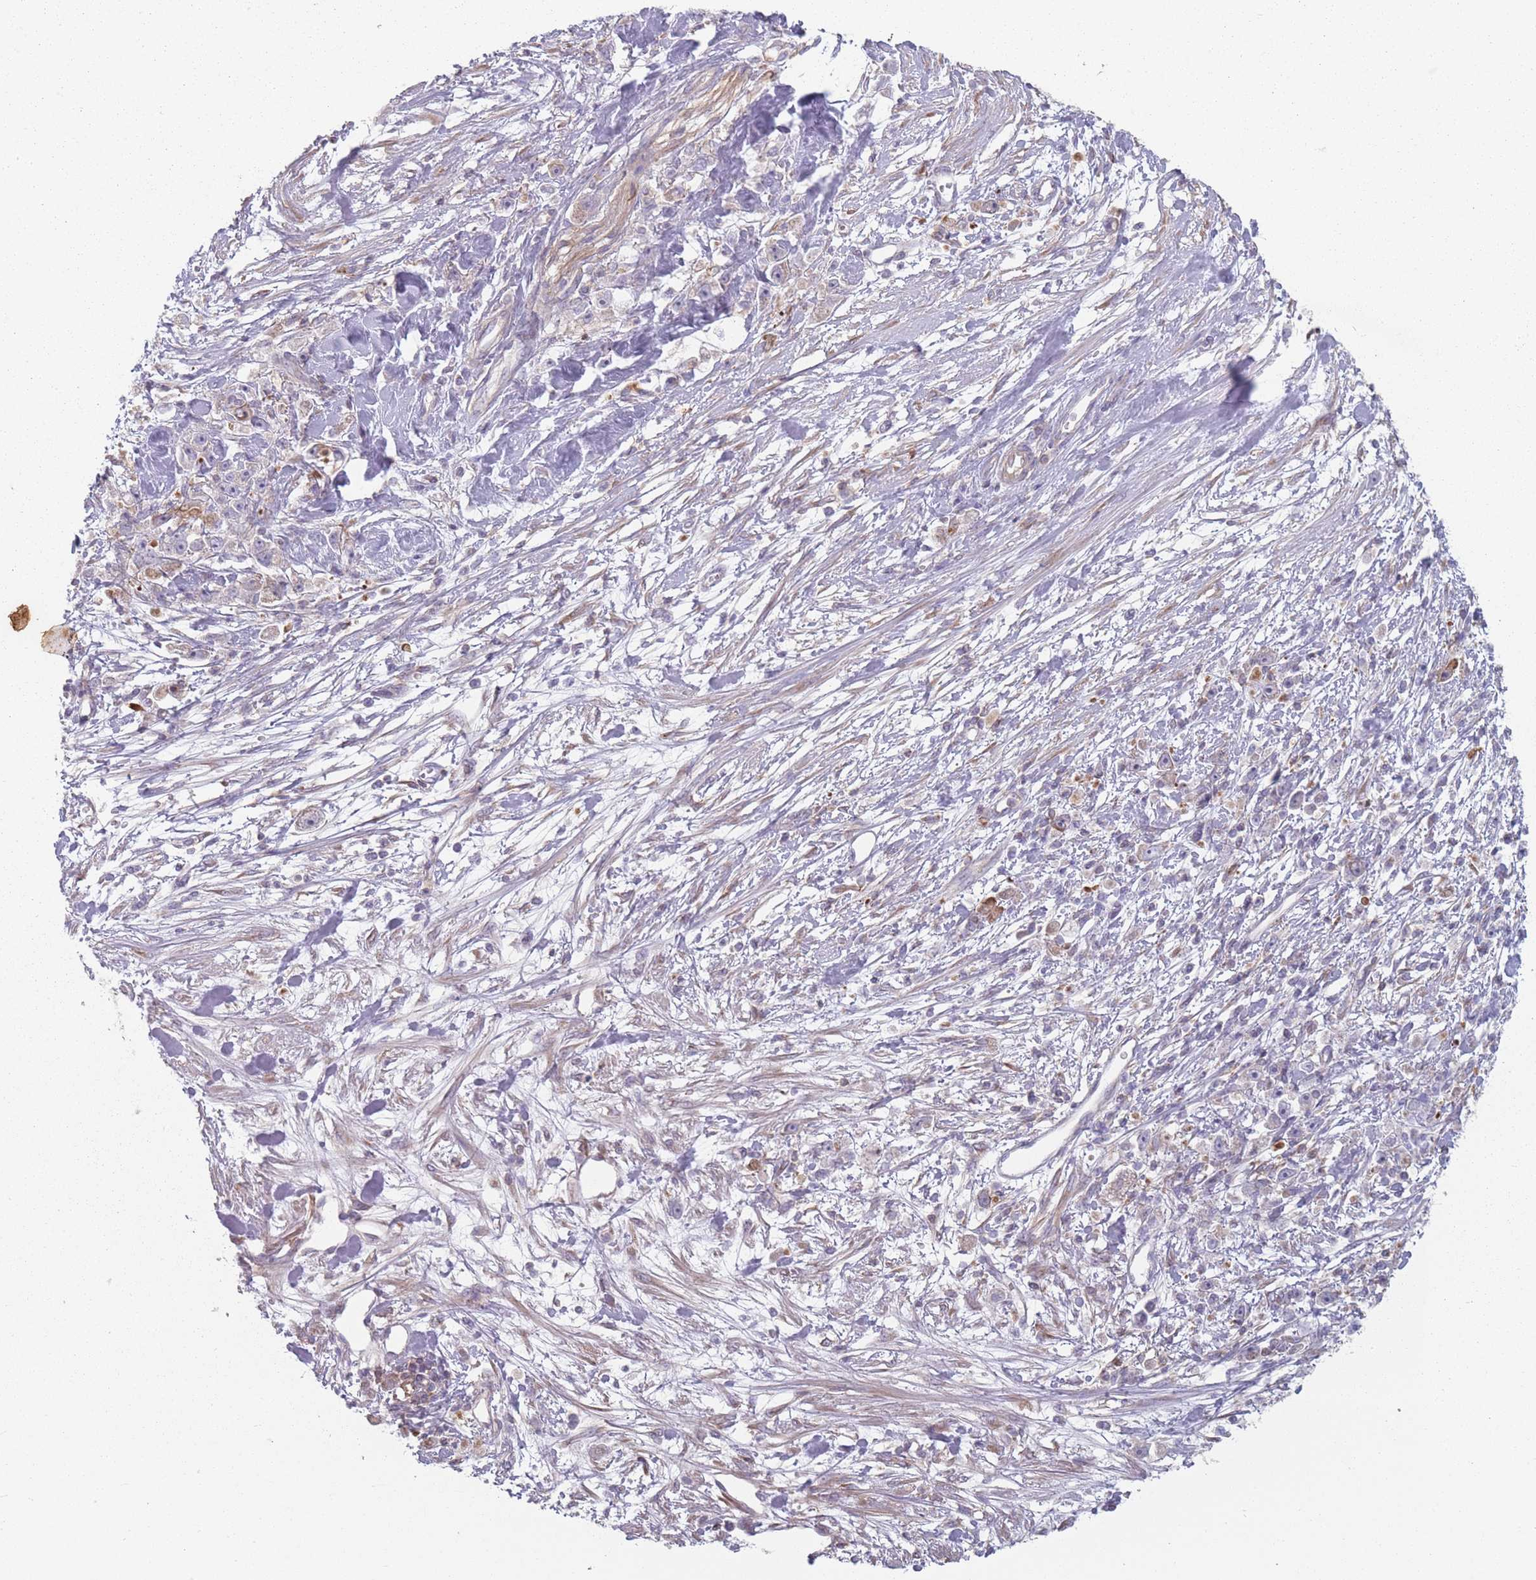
{"staining": {"intensity": "negative", "quantity": "none", "location": "none"}, "tissue": "stomach cancer", "cell_type": "Tumor cells", "image_type": "cancer", "snomed": [{"axis": "morphology", "description": "Adenocarcinoma, NOS"}, {"axis": "topography", "description": "Stomach"}], "caption": "IHC image of neoplastic tissue: stomach adenocarcinoma stained with DAB reveals no significant protein staining in tumor cells.", "gene": "HSBP1L1", "patient": {"sex": "female", "age": 59}}